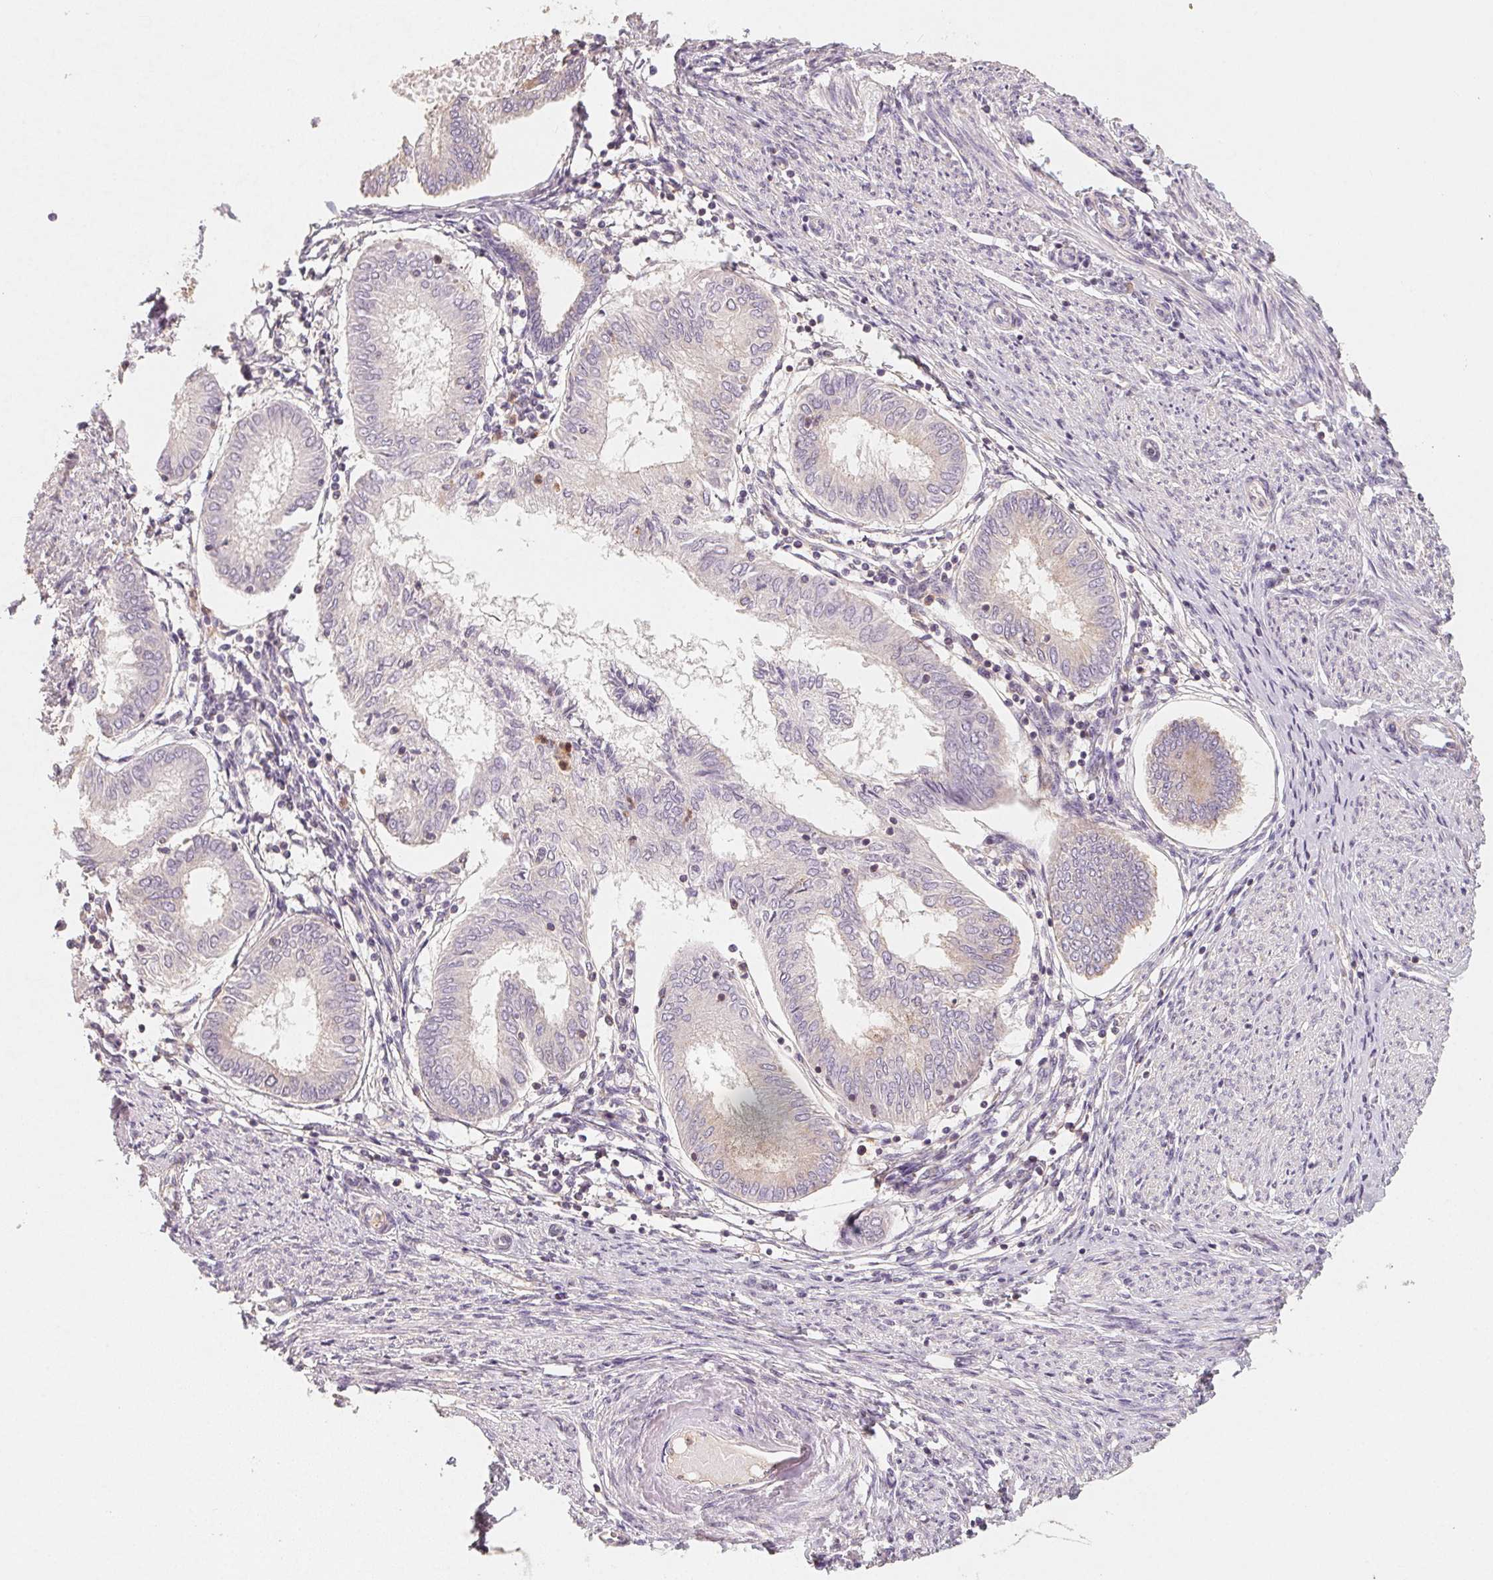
{"staining": {"intensity": "moderate", "quantity": "<25%", "location": "cytoplasmic/membranous"}, "tissue": "endometrial cancer", "cell_type": "Tumor cells", "image_type": "cancer", "snomed": [{"axis": "morphology", "description": "Adenocarcinoma, NOS"}, {"axis": "topography", "description": "Endometrium"}], "caption": "Brown immunohistochemical staining in endometrial adenocarcinoma demonstrates moderate cytoplasmic/membranous positivity in about <25% of tumor cells.", "gene": "AP1S1", "patient": {"sex": "female", "age": 68}}